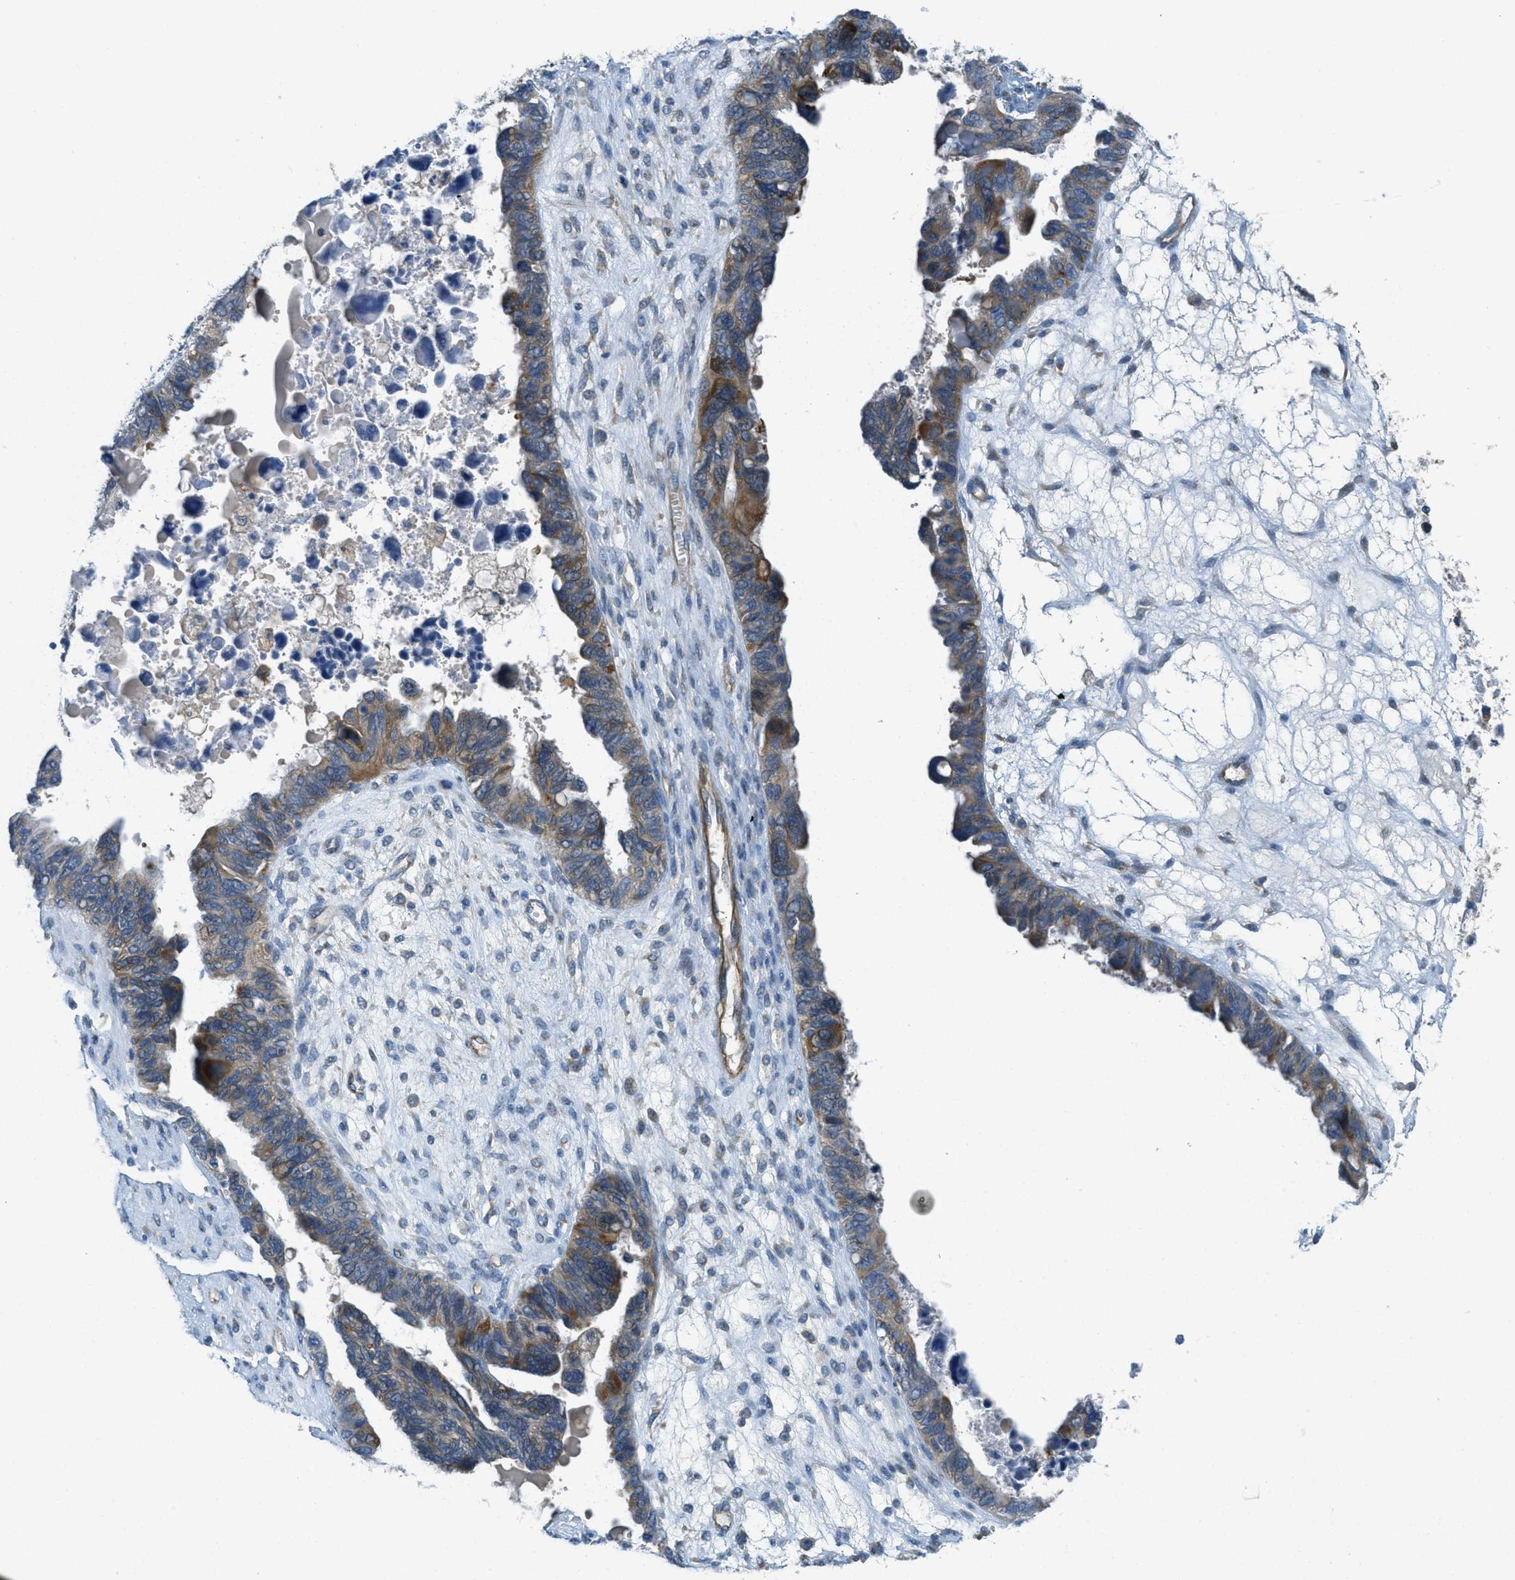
{"staining": {"intensity": "moderate", "quantity": "25%-75%", "location": "cytoplasmic/membranous"}, "tissue": "ovarian cancer", "cell_type": "Tumor cells", "image_type": "cancer", "snomed": [{"axis": "morphology", "description": "Cystadenocarcinoma, serous, NOS"}, {"axis": "topography", "description": "Ovary"}], "caption": "Immunohistochemical staining of human serous cystadenocarcinoma (ovarian) shows medium levels of moderate cytoplasmic/membranous protein positivity in approximately 25%-75% of tumor cells.", "gene": "JCAD", "patient": {"sex": "female", "age": 79}}